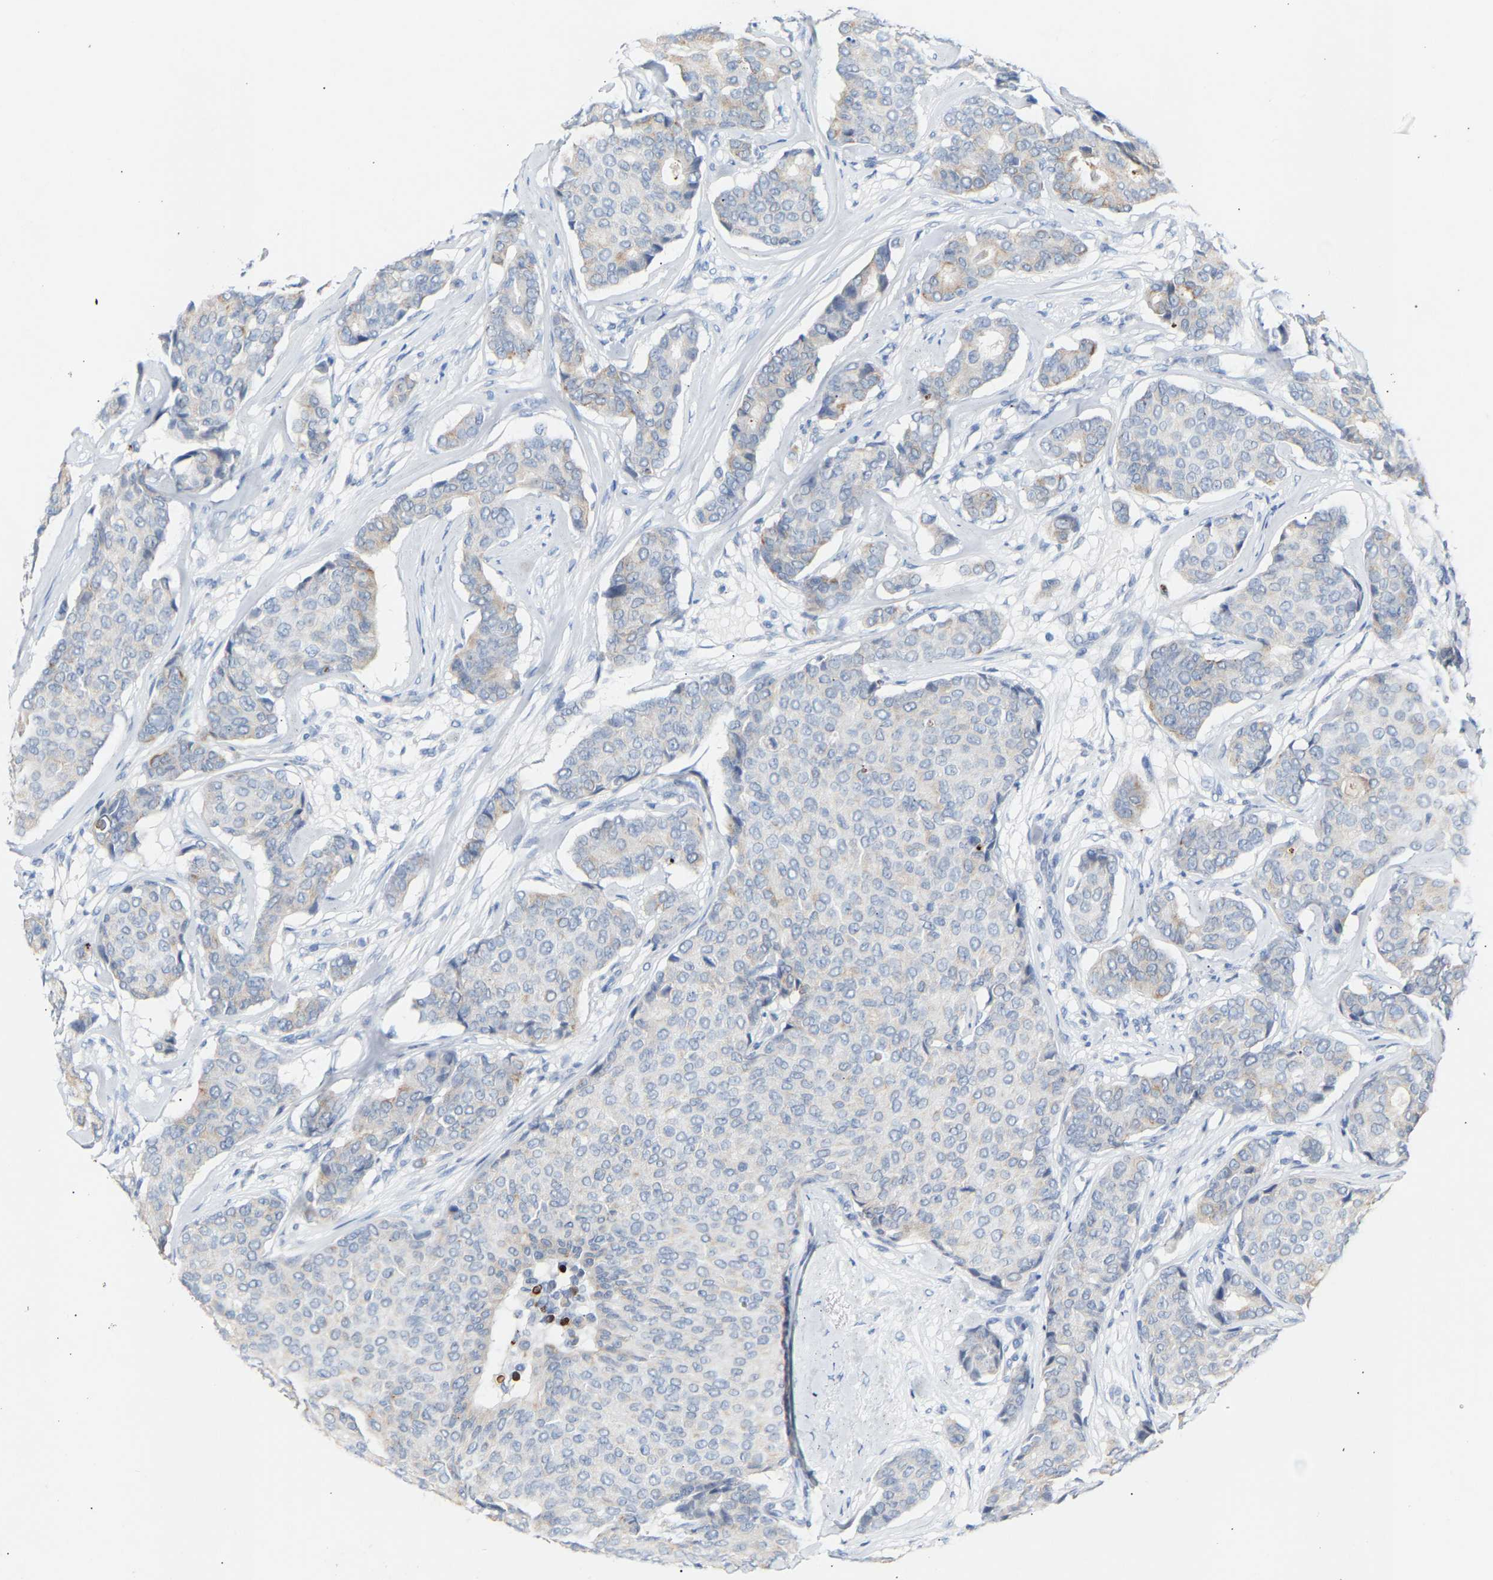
{"staining": {"intensity": "negative", "quantity": "none", "location": "none"}, "tissue": "breast cancer", "cell_type": "Tumor cells", "image_type": "cancer", "snomed": [{"axis": "morphology", "description": "Duct carcinoma"}, {"axis": "topography", "description": "Breast"}], "caption": "Tumor cells are negative for protein expression in human infiltrating ductal carcinoma (breast).", "gene": "PEX1", "patient": {"sex": "female", "age": 75}}